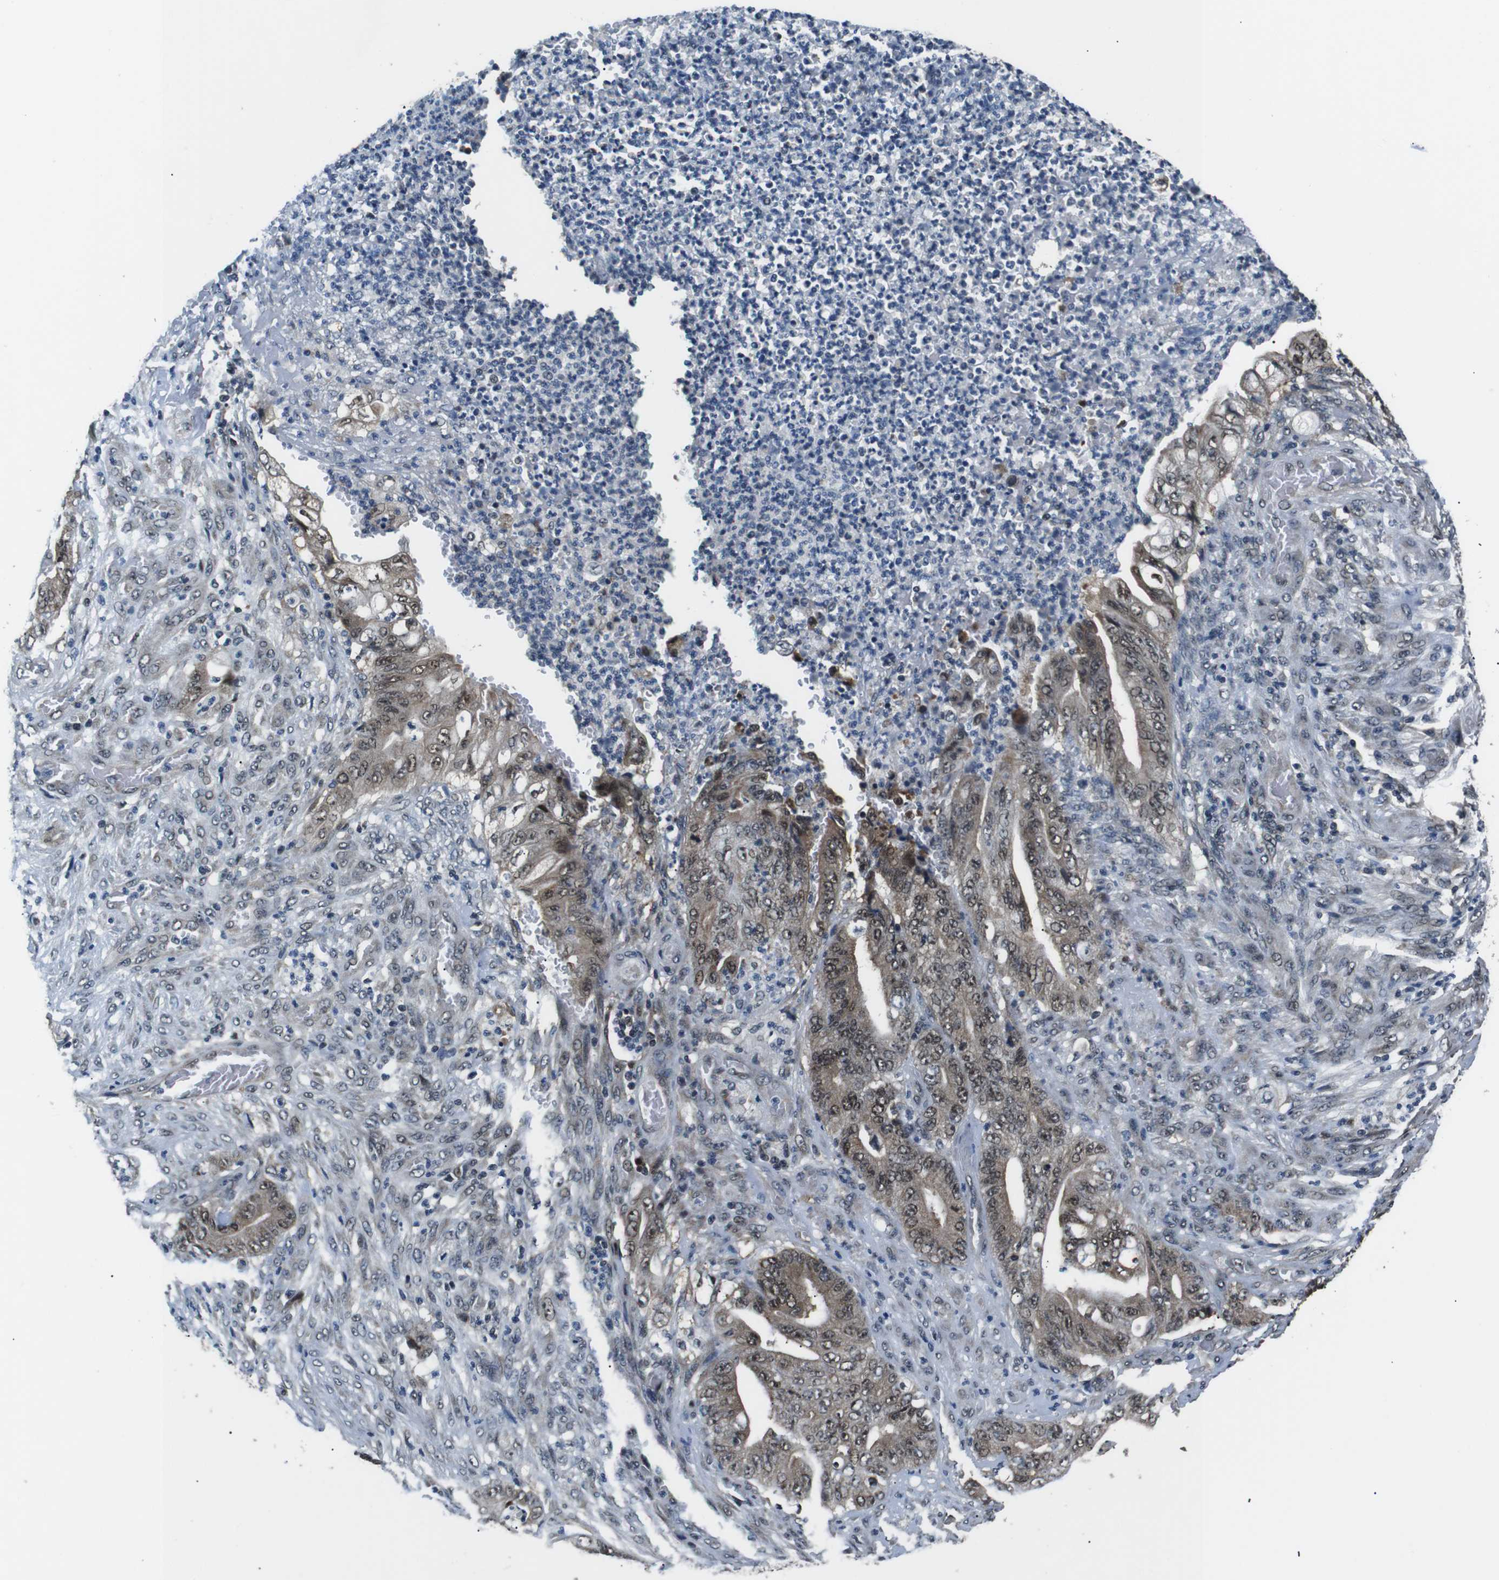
{"staining": {"intensity": "moderate", "quantity": ">75%", "location": "cytoplasmic/membranous,nuclear"}, "tissue": "stomach cancer", "cell_type": "Tumor cells", "image_type": "cancer", "snomed": [{"axis": "morphology", "description": "Adenocarcinoma, NOS"}, {"axis": "topography", "description": "Stomach"}], "caption": "Protein expression by immunohistochemistry demonstrates moderate cytoplasmic/membranous and nuclear staining in about >75% of tumor cells in adenocarcinoma (stomach).", "gene": "SKP1", "patient": {"sex": "female", "age": 73}}